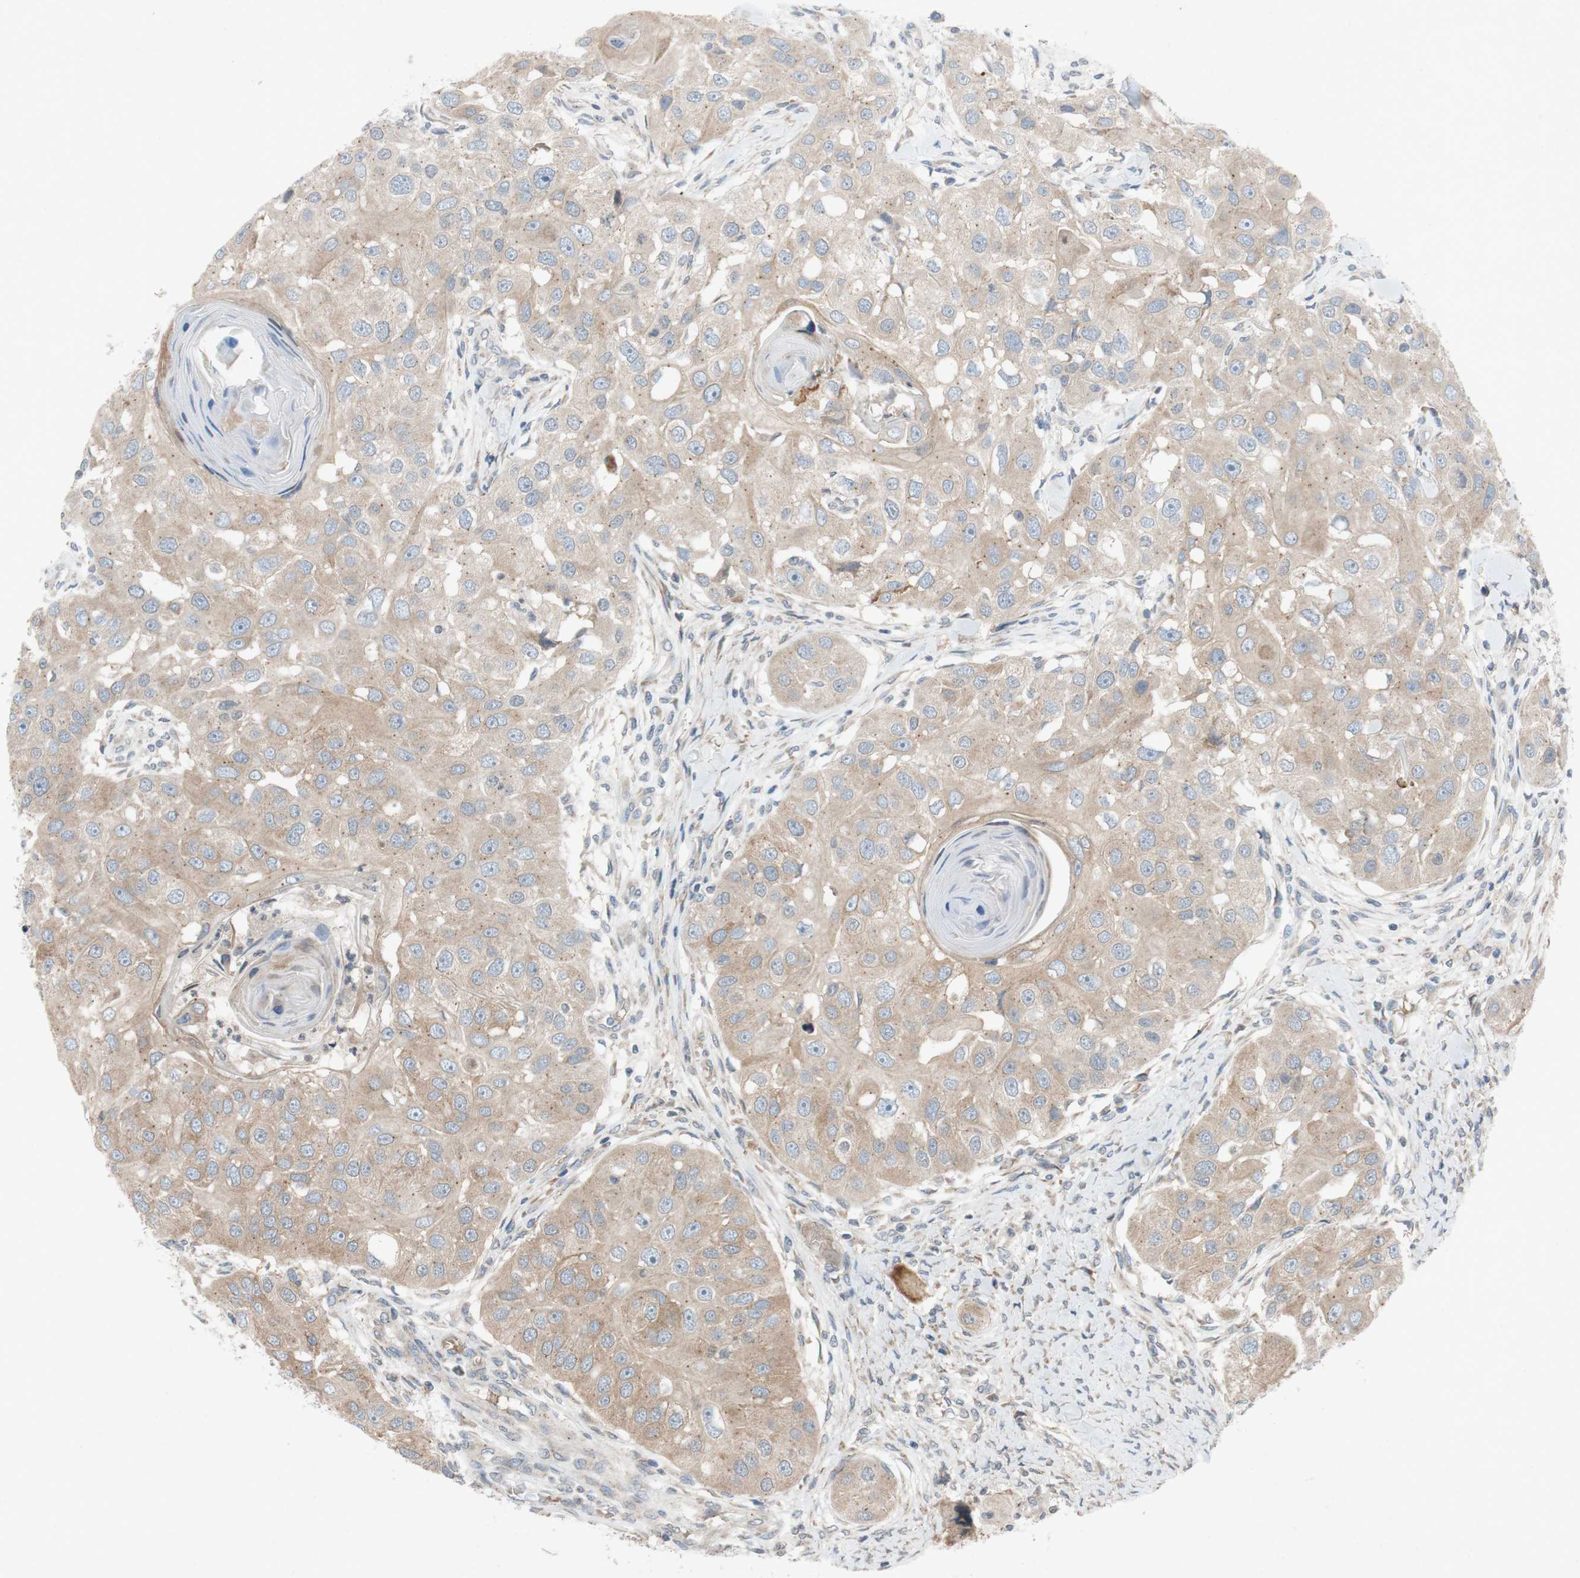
{"staining": {"intensity": "moderate", "quantity": ">75%", "location": "cytoplasmic/membranous"}, "tissue": "head and neck cancer", "cell_type": "Tumor cells", "image_type": "cancer", "snomed": [{"axis": "morphology", "description": "Normal tissue, NOS"}, {"axis": "morphology", "description": "Squamous cell carcinoma, NOS"}, {"axis": "topography", "description": "Skeletal muscle"}, {"axis": "topography", "description": "Head-Neck"}], "caption": "Protein analysis of head and neck squamous cell carcinoma tissue shows moderate cytoplasmic/membranous expression in approximately >75% of tumor cells.", "gene": "ADD2", "patient": {"sex": "male", "age": 51}}